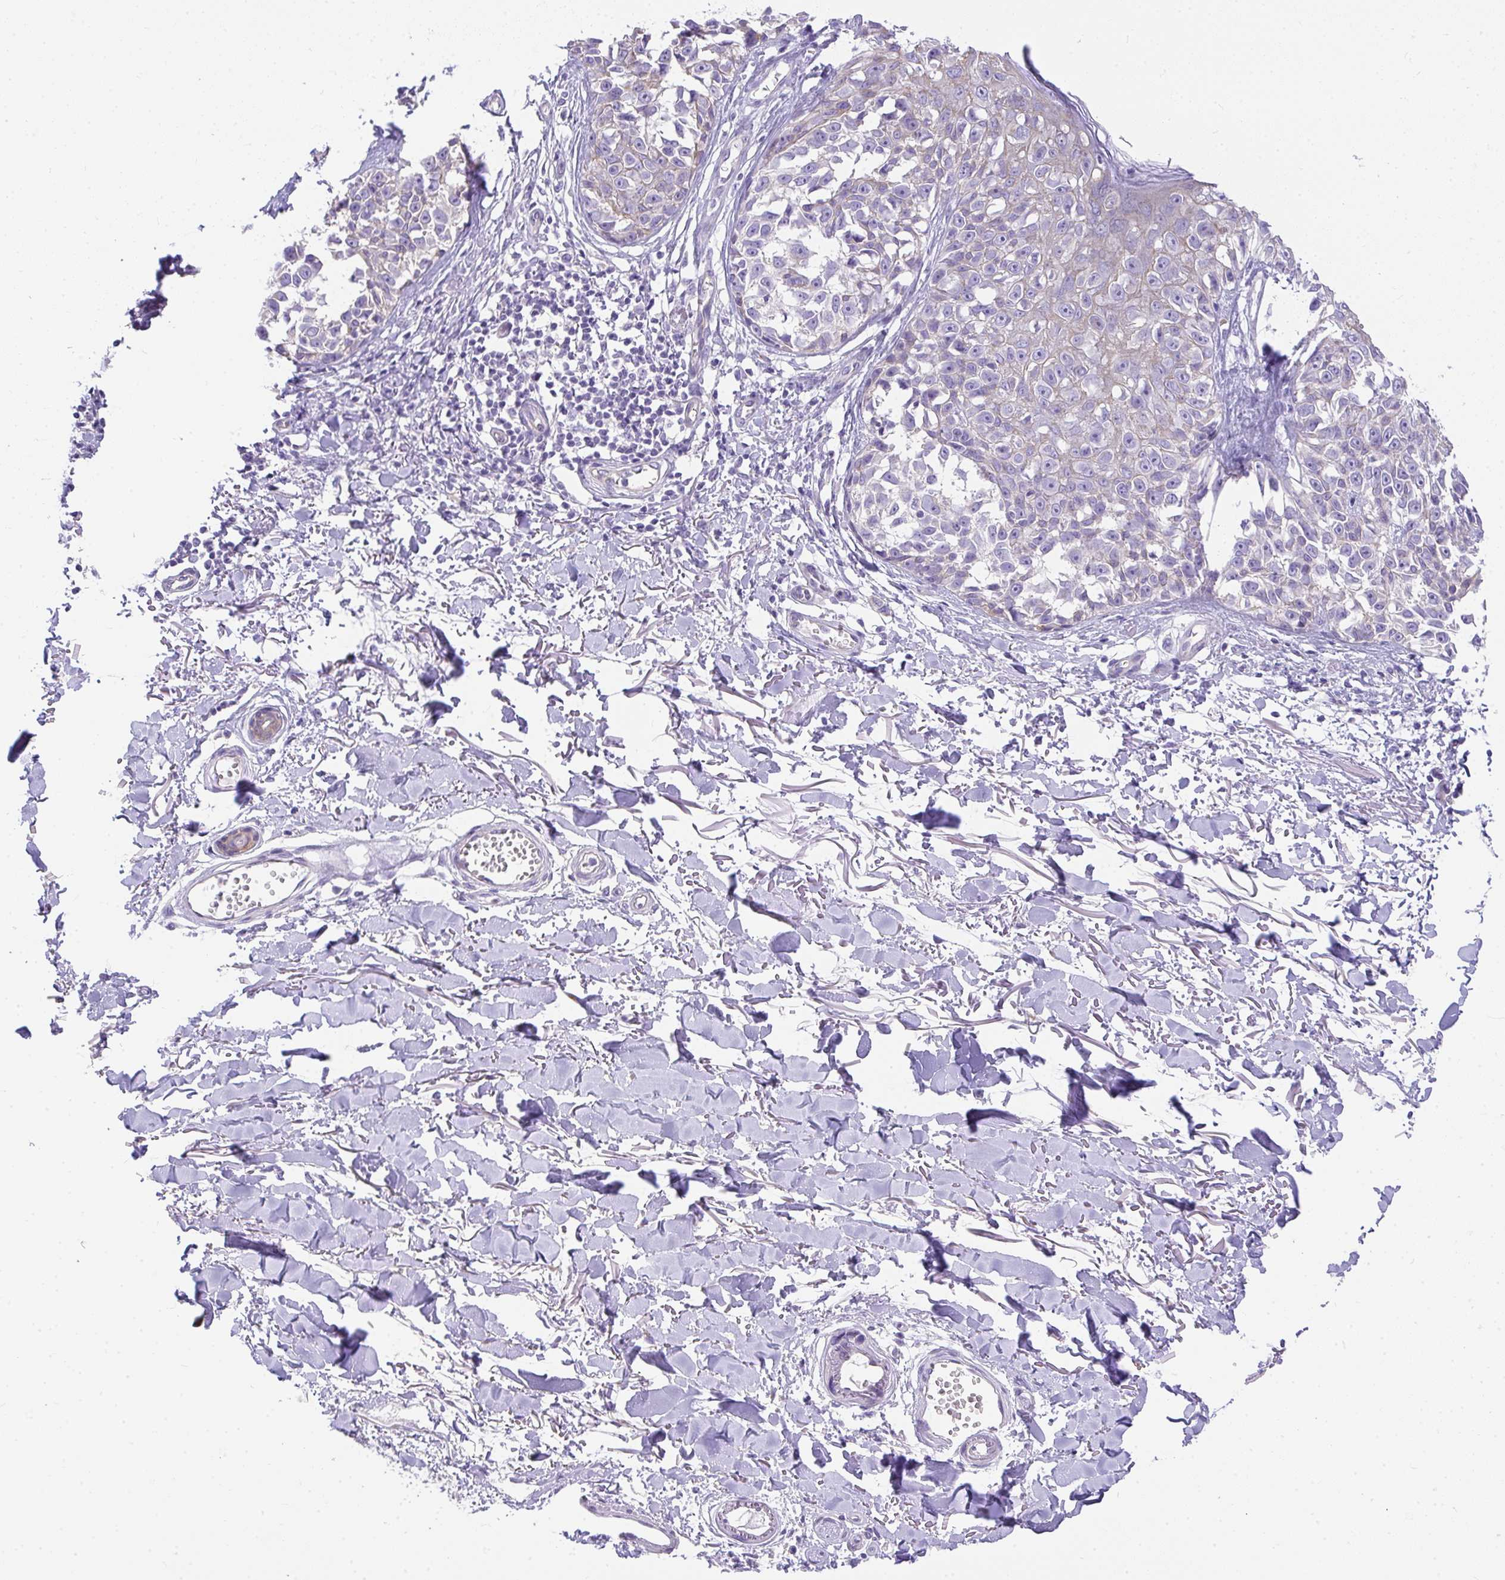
{"staining": {"intensity": "negative", "quantity": "none", "location": "none"}, "tissue": "melanoma", "cell_type": "Tumor cells", "image_type": "cancer", "snomed": [{"axis": "morphology", "description": "Malignant melanoma, NOS"}, {"axis": "topography", "description": "Skin"}], "caption": "The micrograph demonstrates no staining of tumor cells in melanoma. Nuclei are stained in blue.", "gene": "PLPPR3", "patient": {"sex": "male", "age": 73}}